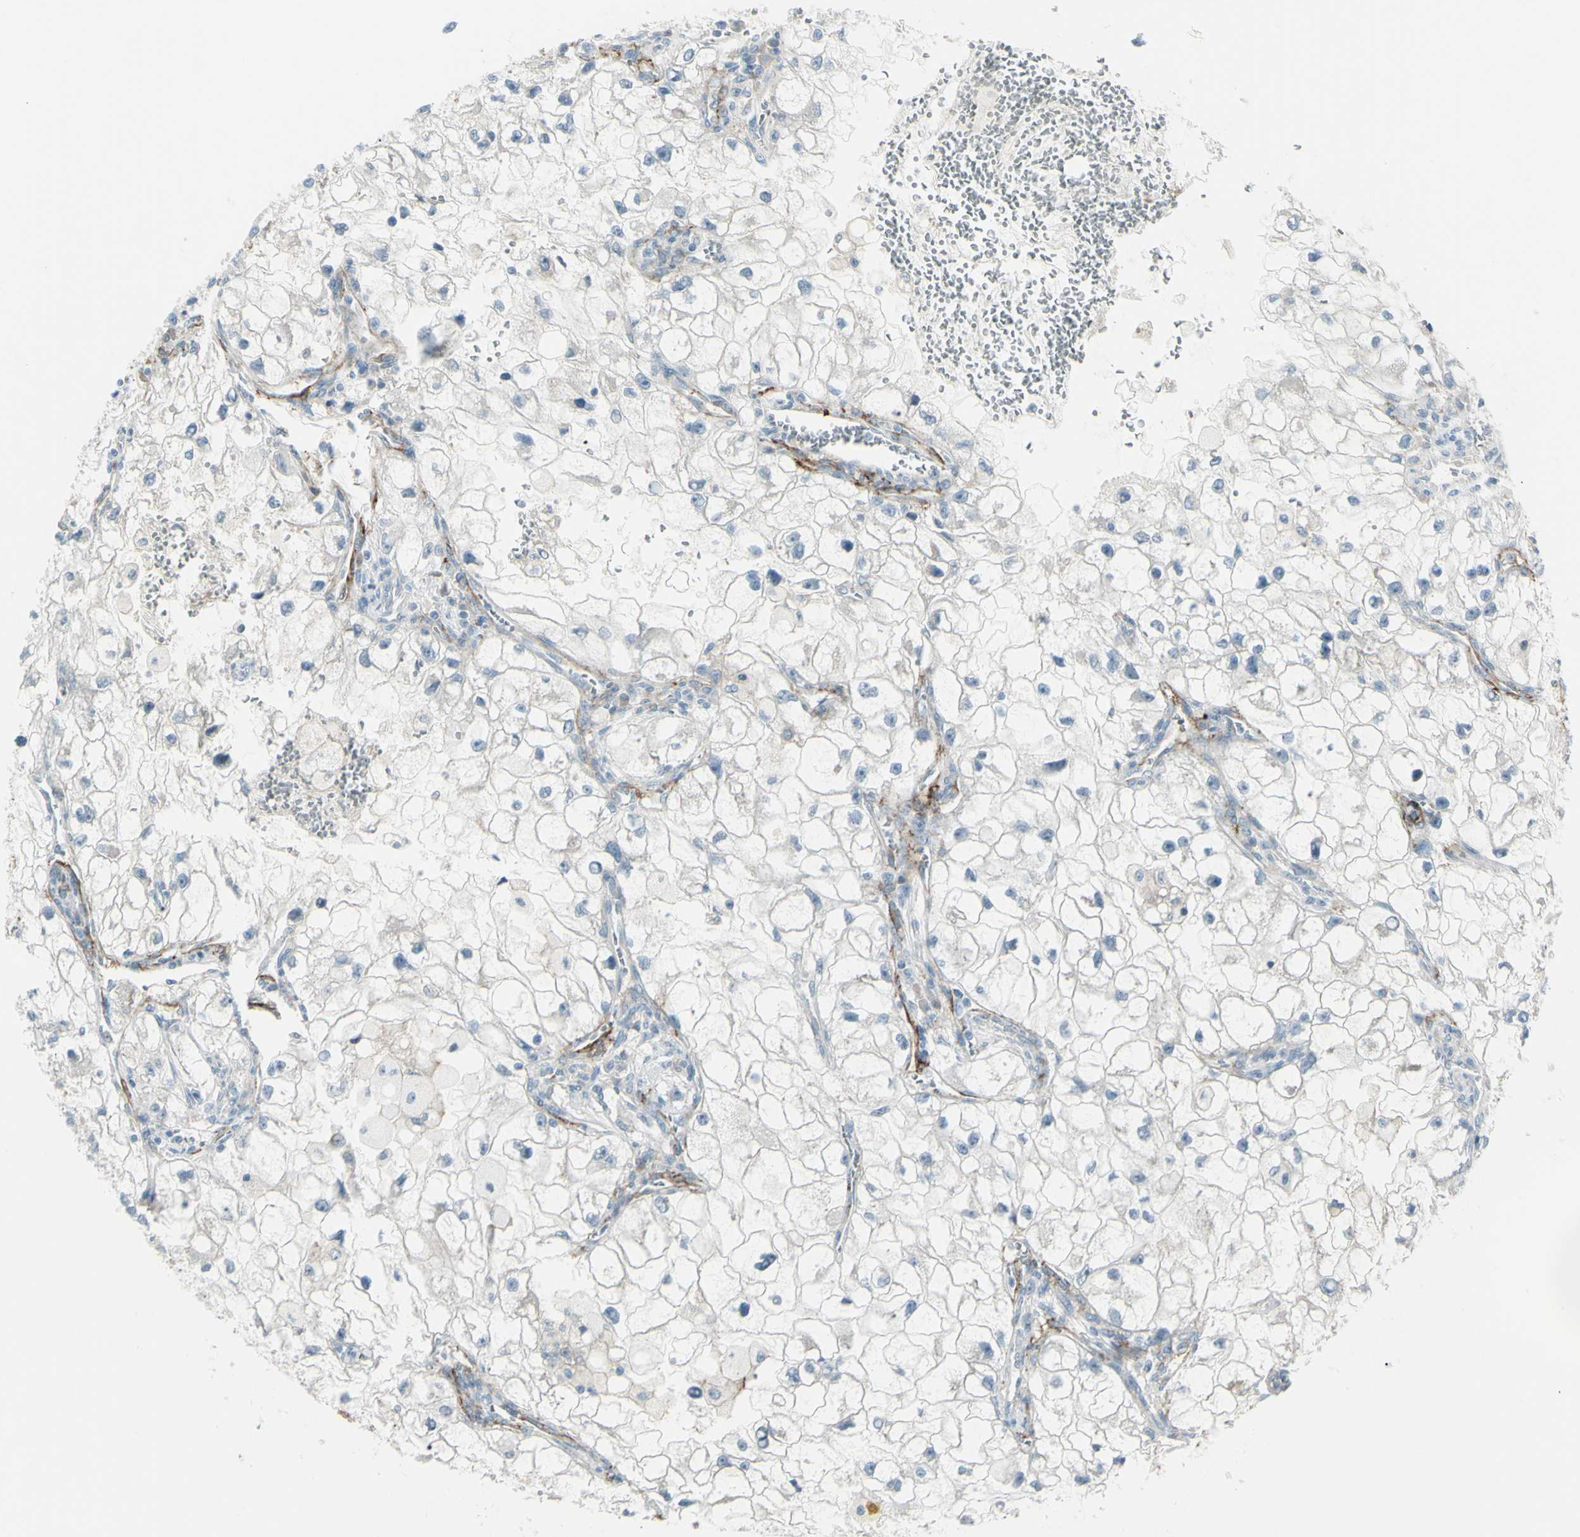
{"staining": {"intensity": "negative", "quantity": "none", "location": "none"}, "tissue": "renal cancer", "cell_type": "Tumor cells", "image_type": "cancer", "snomed": [{"axis": "morphology", "description": "Adenocarcinoma, NOS"}, {"axis": "topography", "description": "Kidney"}], "caption": "Tumor cells show no significant protein positivity in renal cancer (adenocarcinoma). (DAB (3,3'-diaminobenzidine) IHC with hematoxylin counter stain).", "gene": "GPR34", "patient": {"sex": "female", "age": 70}}